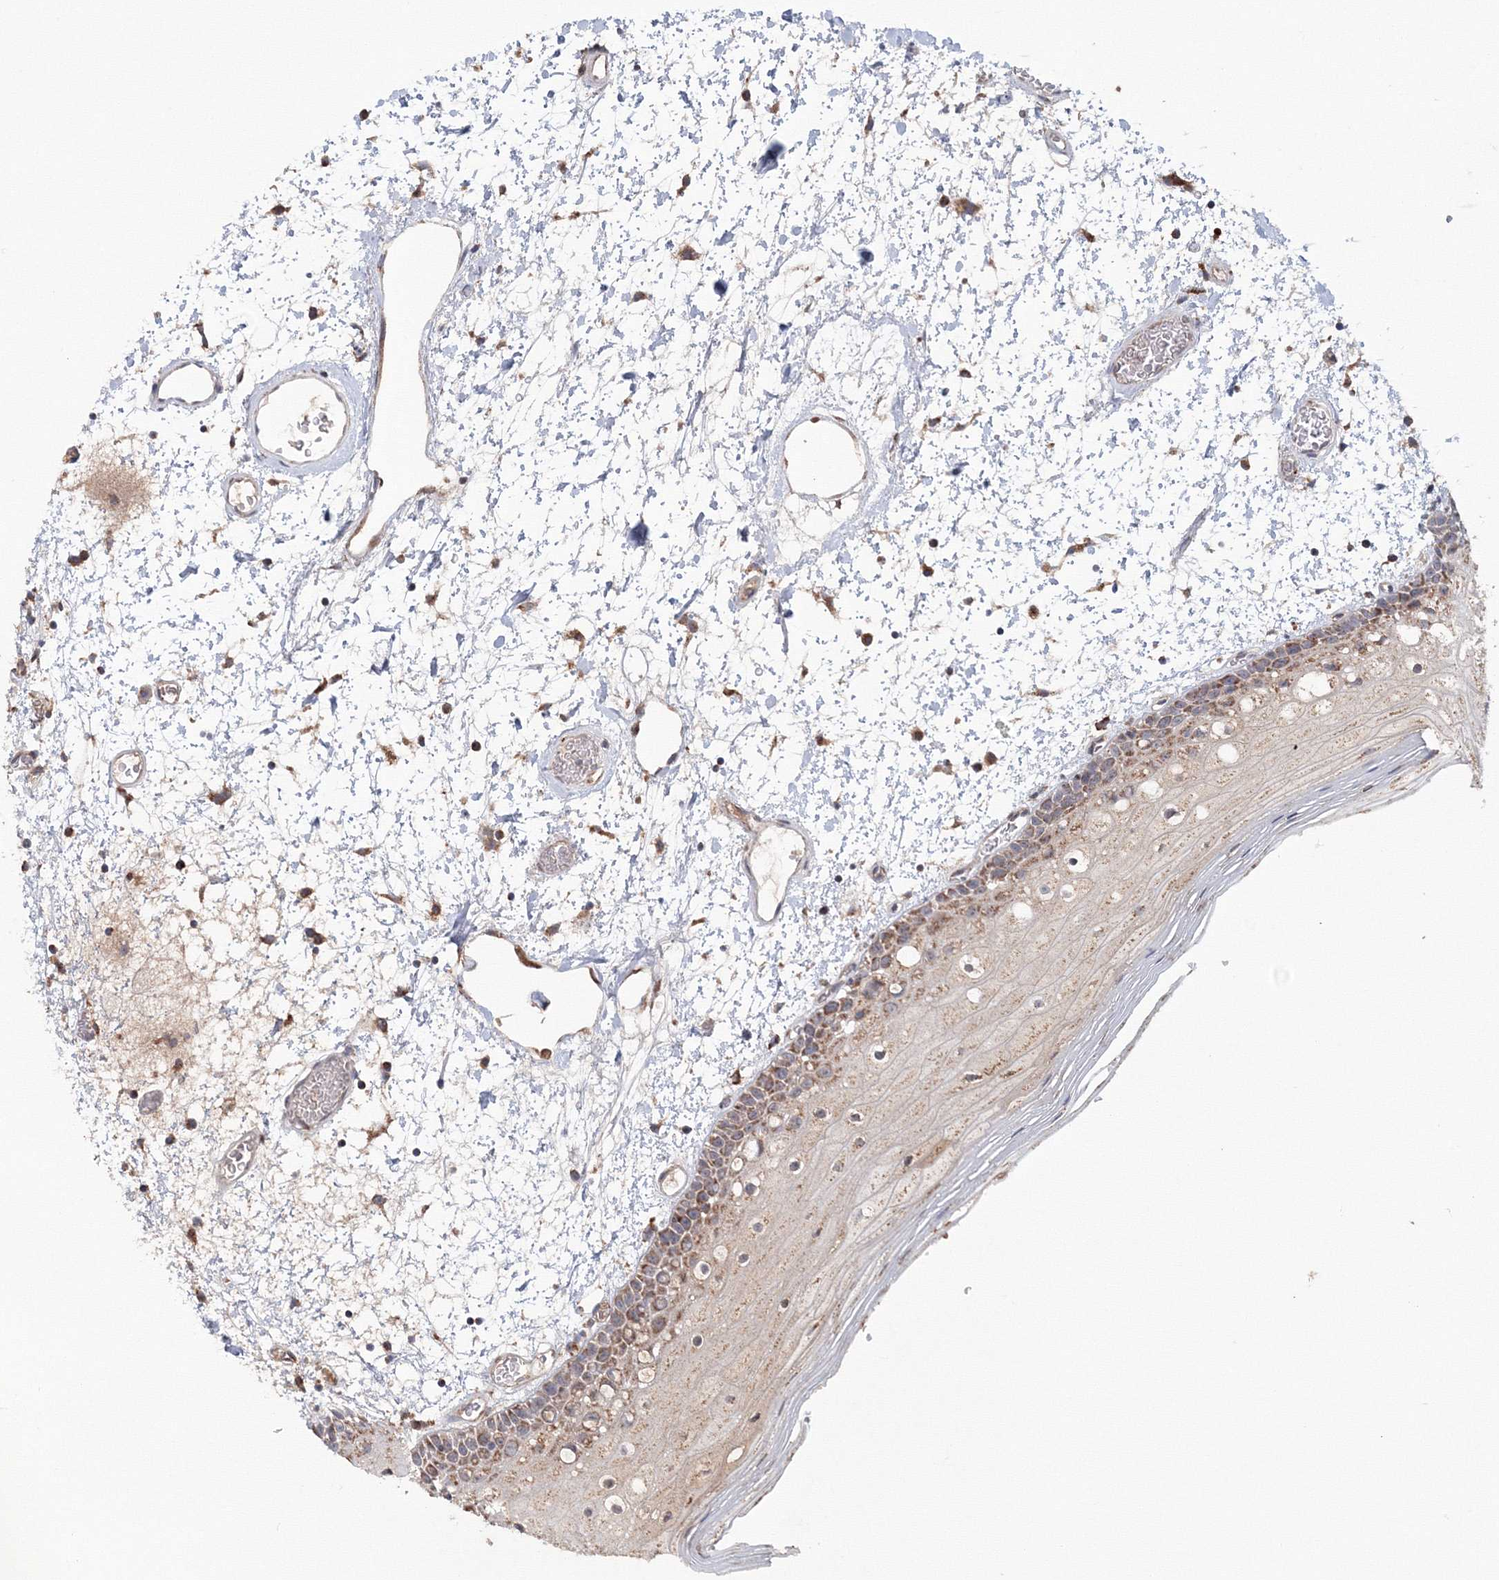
{"staining": {"intensity": "moderate", "quantity": ">75%", "location": "cytoplasmic/membranous"}, "tissue": "oral mucosa", "cell_type": "Squamous epithelial cells", "image_type": "normal", "snomed": [{"axis": "morphology", "description": "Normal tissue, NOS"}, {"axis": "topography", "description": "Oral tissue"}], "caption": "Unremarkable oral mucosa displays moderate cytoplasmic/membranous positivity in approximately >75% of squamous epithelial cells.", "gene": "PEX13", "patient": {"sex": "male", "age": 52}}